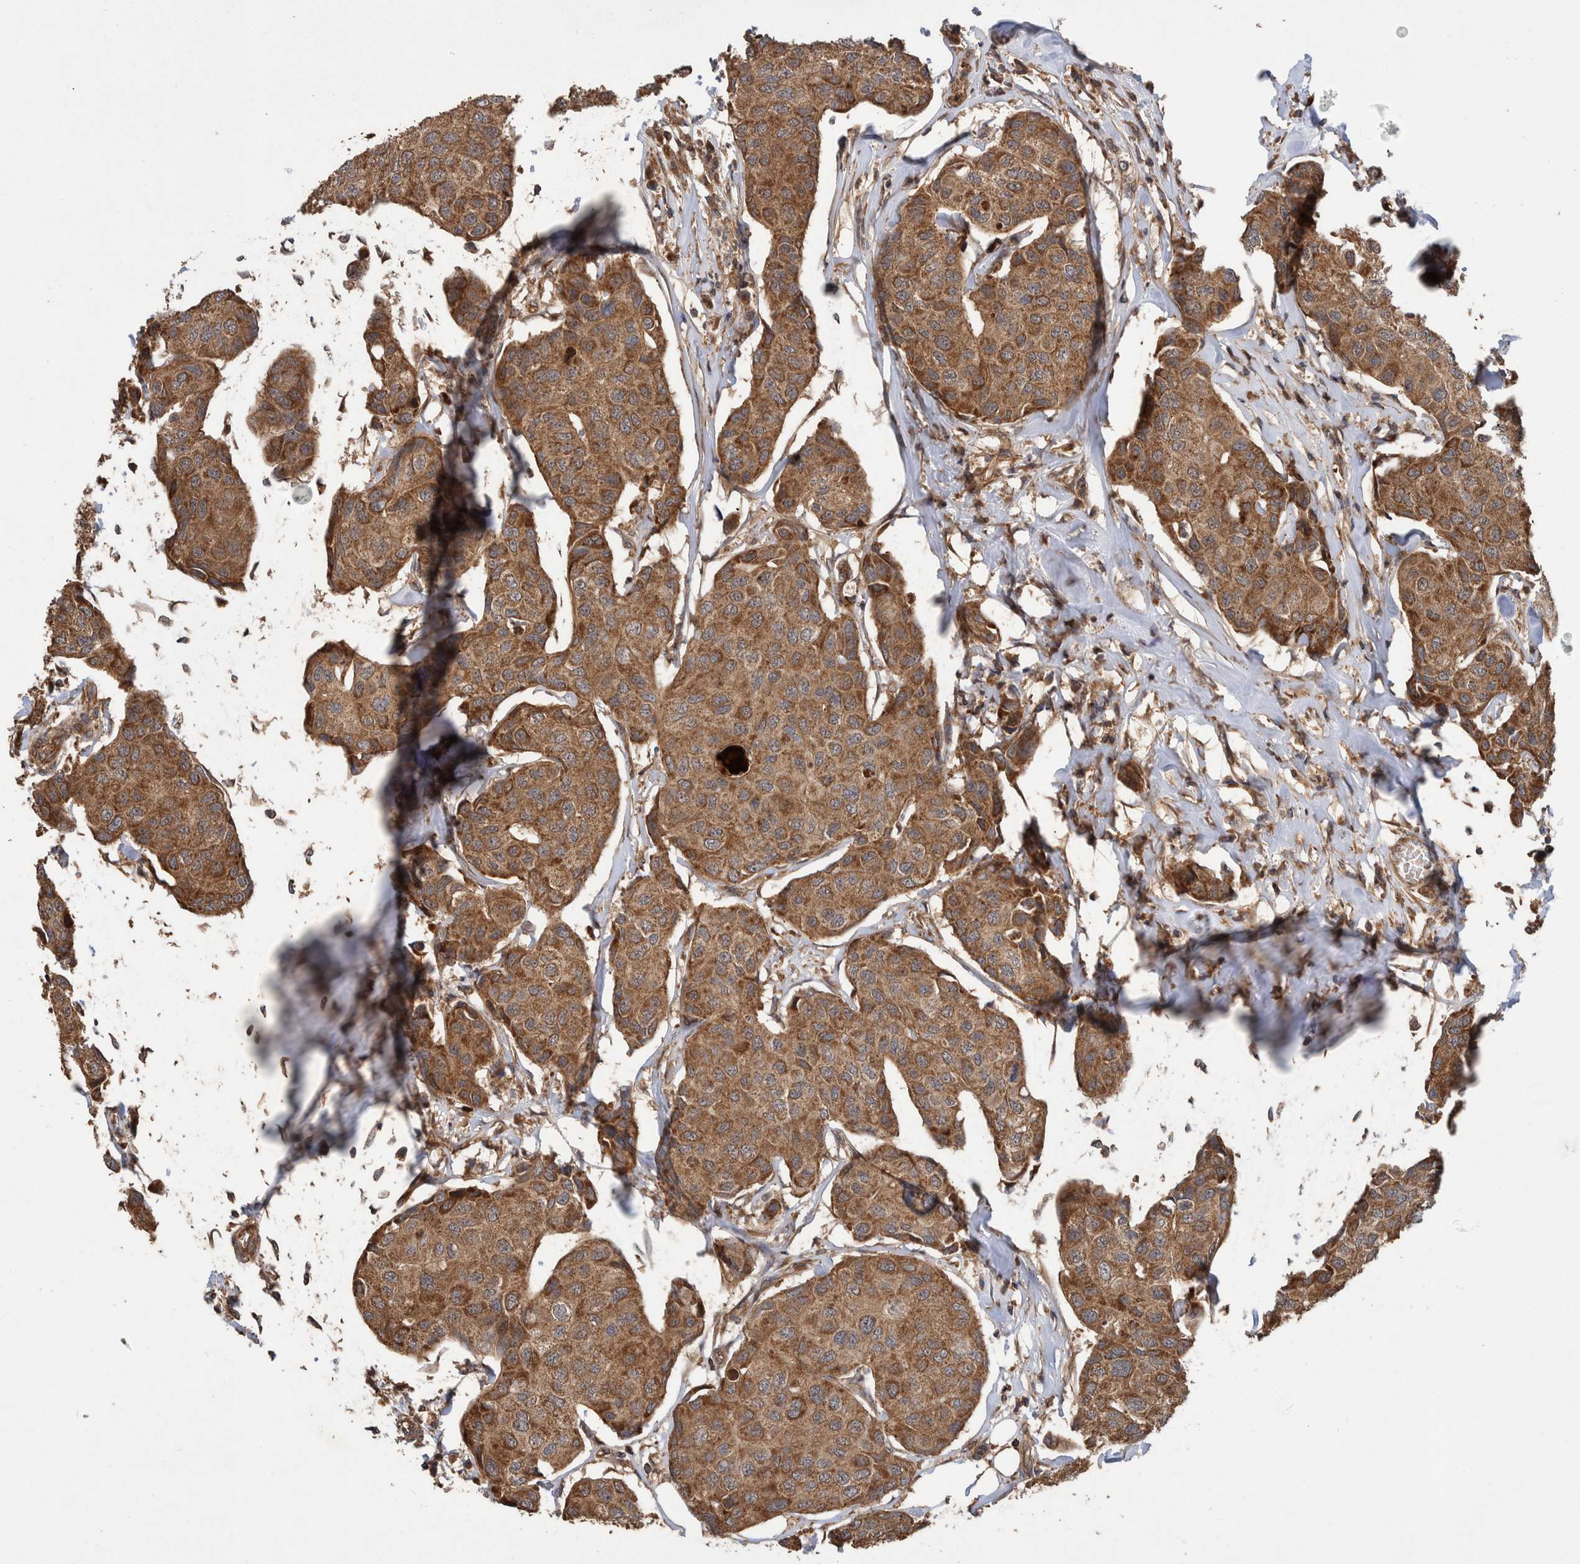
{"staining": {"intensity": "moderate", "quantity": ">75%", "location": "cytoplasmic/membranous"}, "tissue": "breast cancer", "cell_type": "Tumor cells", "image_type": "cancer", "snomed": [{"axis": "morphology", "description": "Duct carcinoma"}, {"axis": "topography", "description": "Breast"}], "caption": "A medium amount of moderate cytoplasmic/membranous staining is present in about >75% of tumor cells in breast infiltrating ductal carcinoma tissue.", "gene": "TRIM16", "patient": {"sex": "female", "age": 80}}